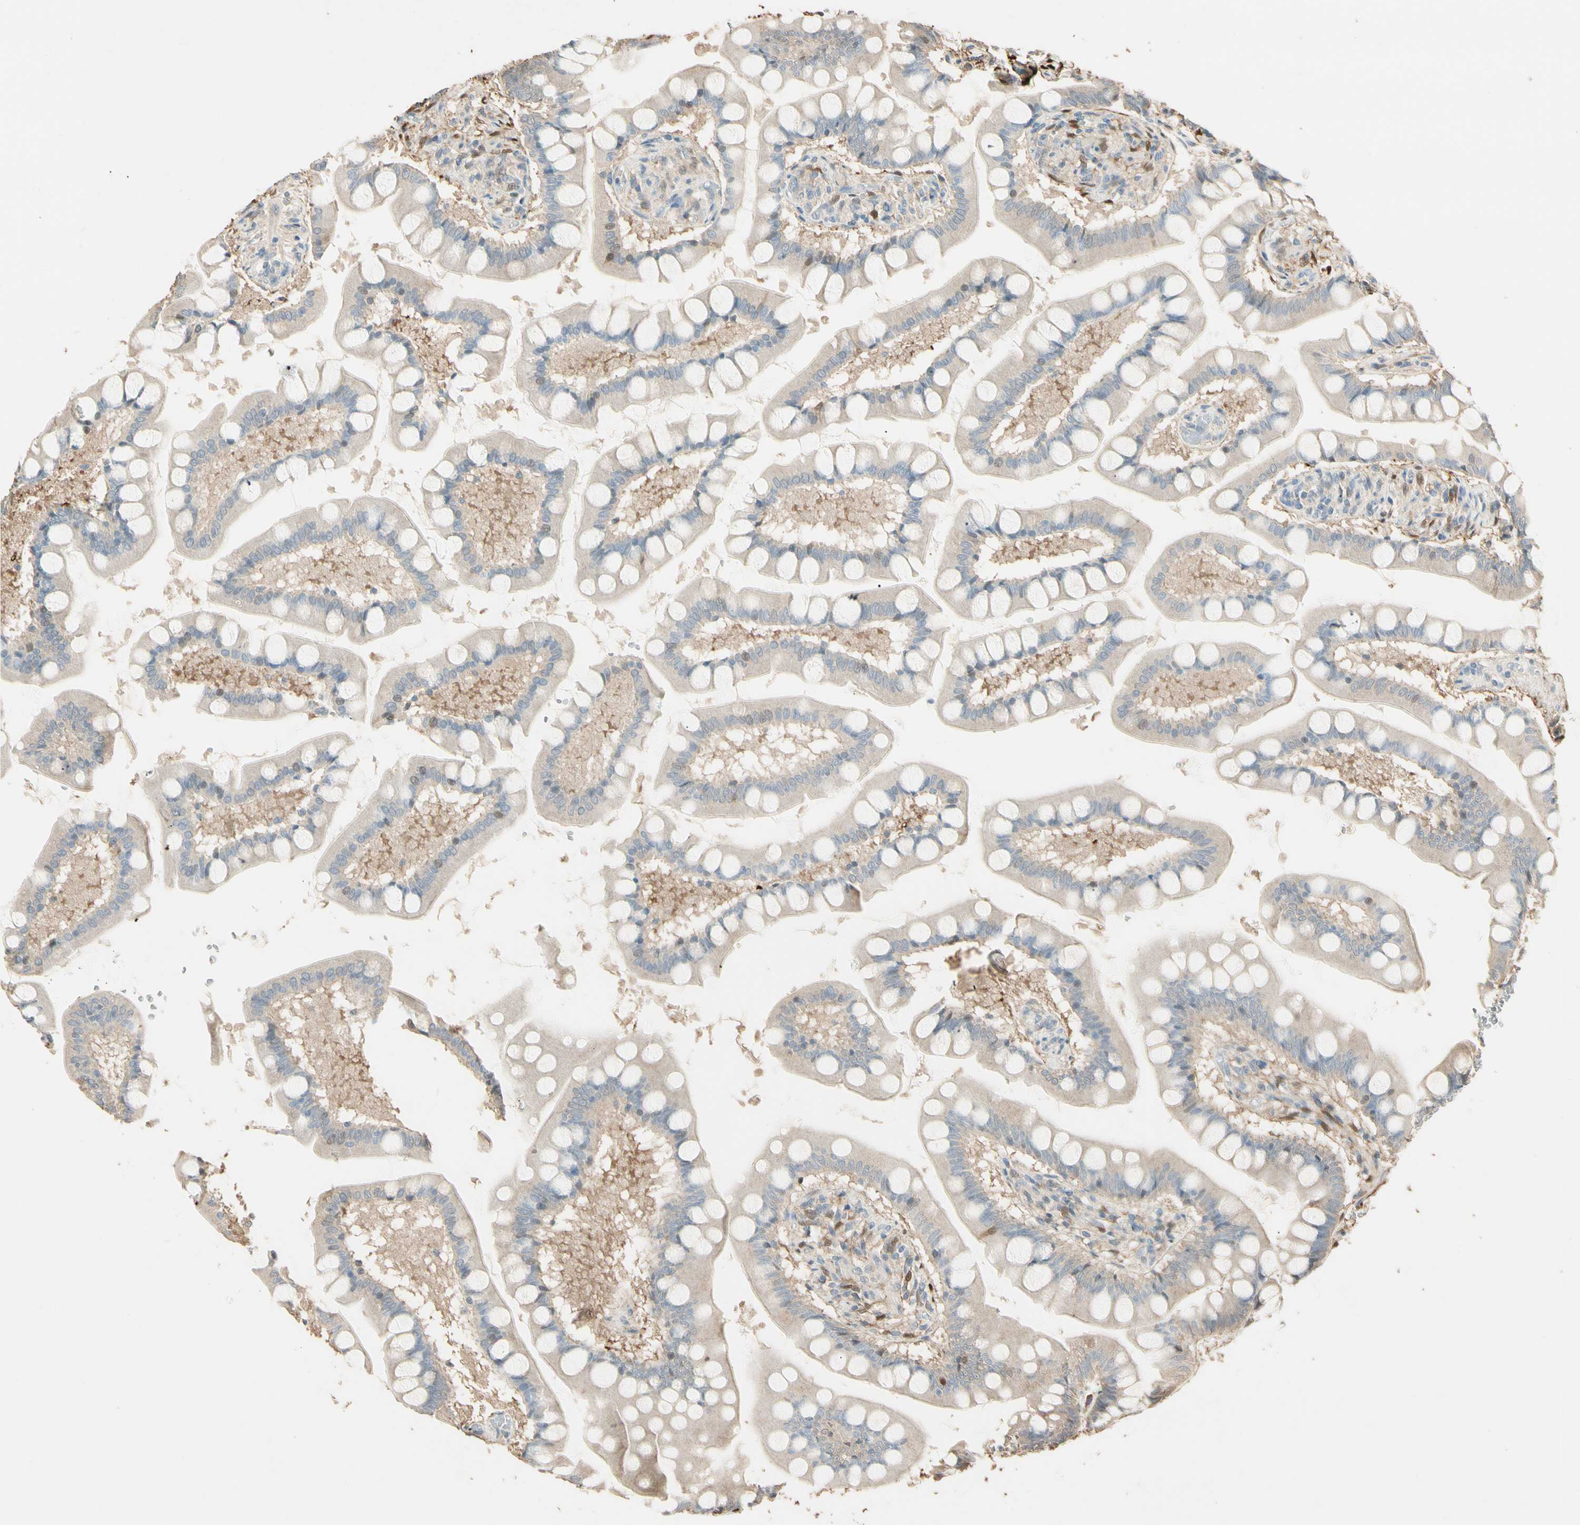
{"staining": {"intensity": "weak", "quantity": "25%-75%", "location": "cytoplasmic/membranous"}, "tissue": "small intestine", "cell_type": "Glandular cells", "image_type": "normal", "snomed": [{"axis": "morphology", "description": "Normal tissue, NOS"}, {"axis": "topography", "description": "Small intestine"}], "caption": "Brown immunohistochemical staining in benign human small intestine displays weak cytoplasmic/membranous staining in about 25%-75% of glandular cells.", "gene": "GNE", "patient": {"sex": "male", "age": 41}}